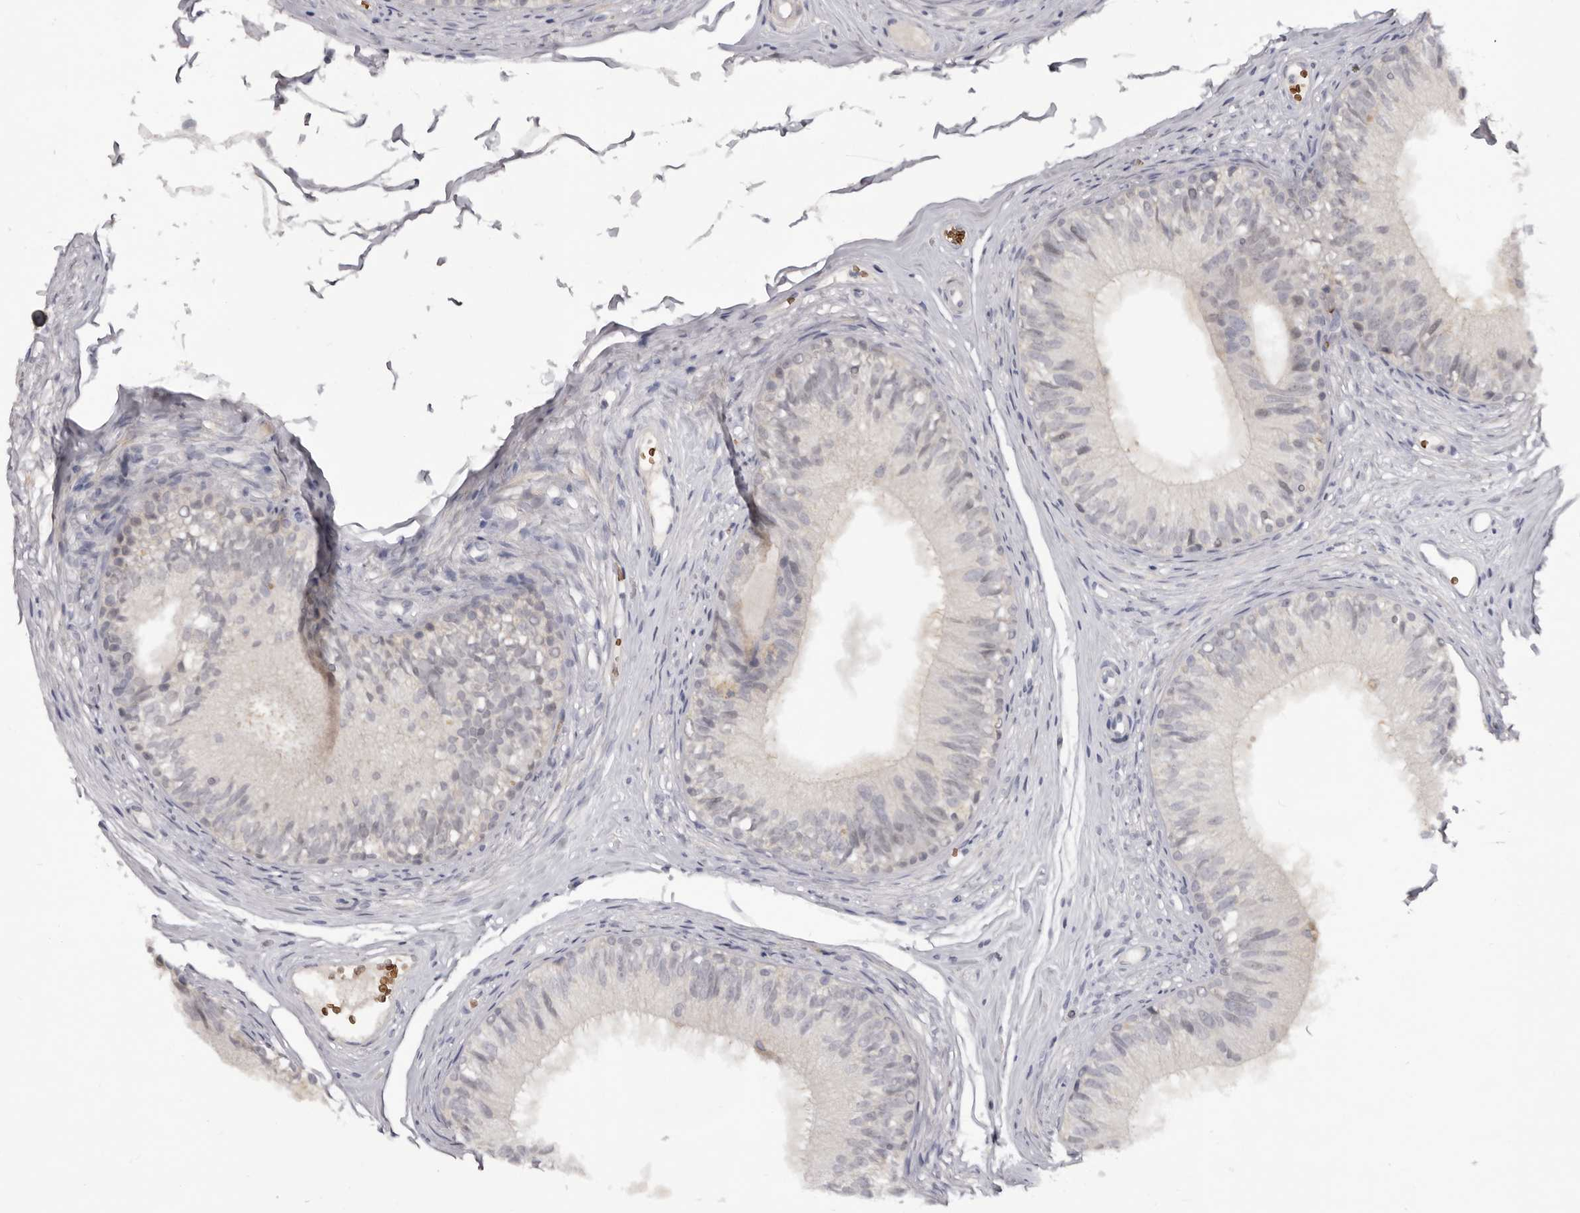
{"staining": {"intensity": "negative", "quantity": "none", "location": "none"}, "tissue": "epididymis", "cell_type": "Glandular cells", "image_type": "normal", "snomed": [{"axis": "morphology", "description": "Normal tissue, NOS"}, {"axis": "morphology", "description": "Seminoma in situ"}, {"axis": "topography", "description": "Testis"}, {"axis": "topography", "description": "Epididymis"}], "caption": "This micrograph is of unremarkable epididymis stained with IHC to label a protein in brown with the nuclei are counter-stained blue. There is no positivity in glandular cells.", "gene": "TNR", "patient": {"sex": "male", "age": 28}}